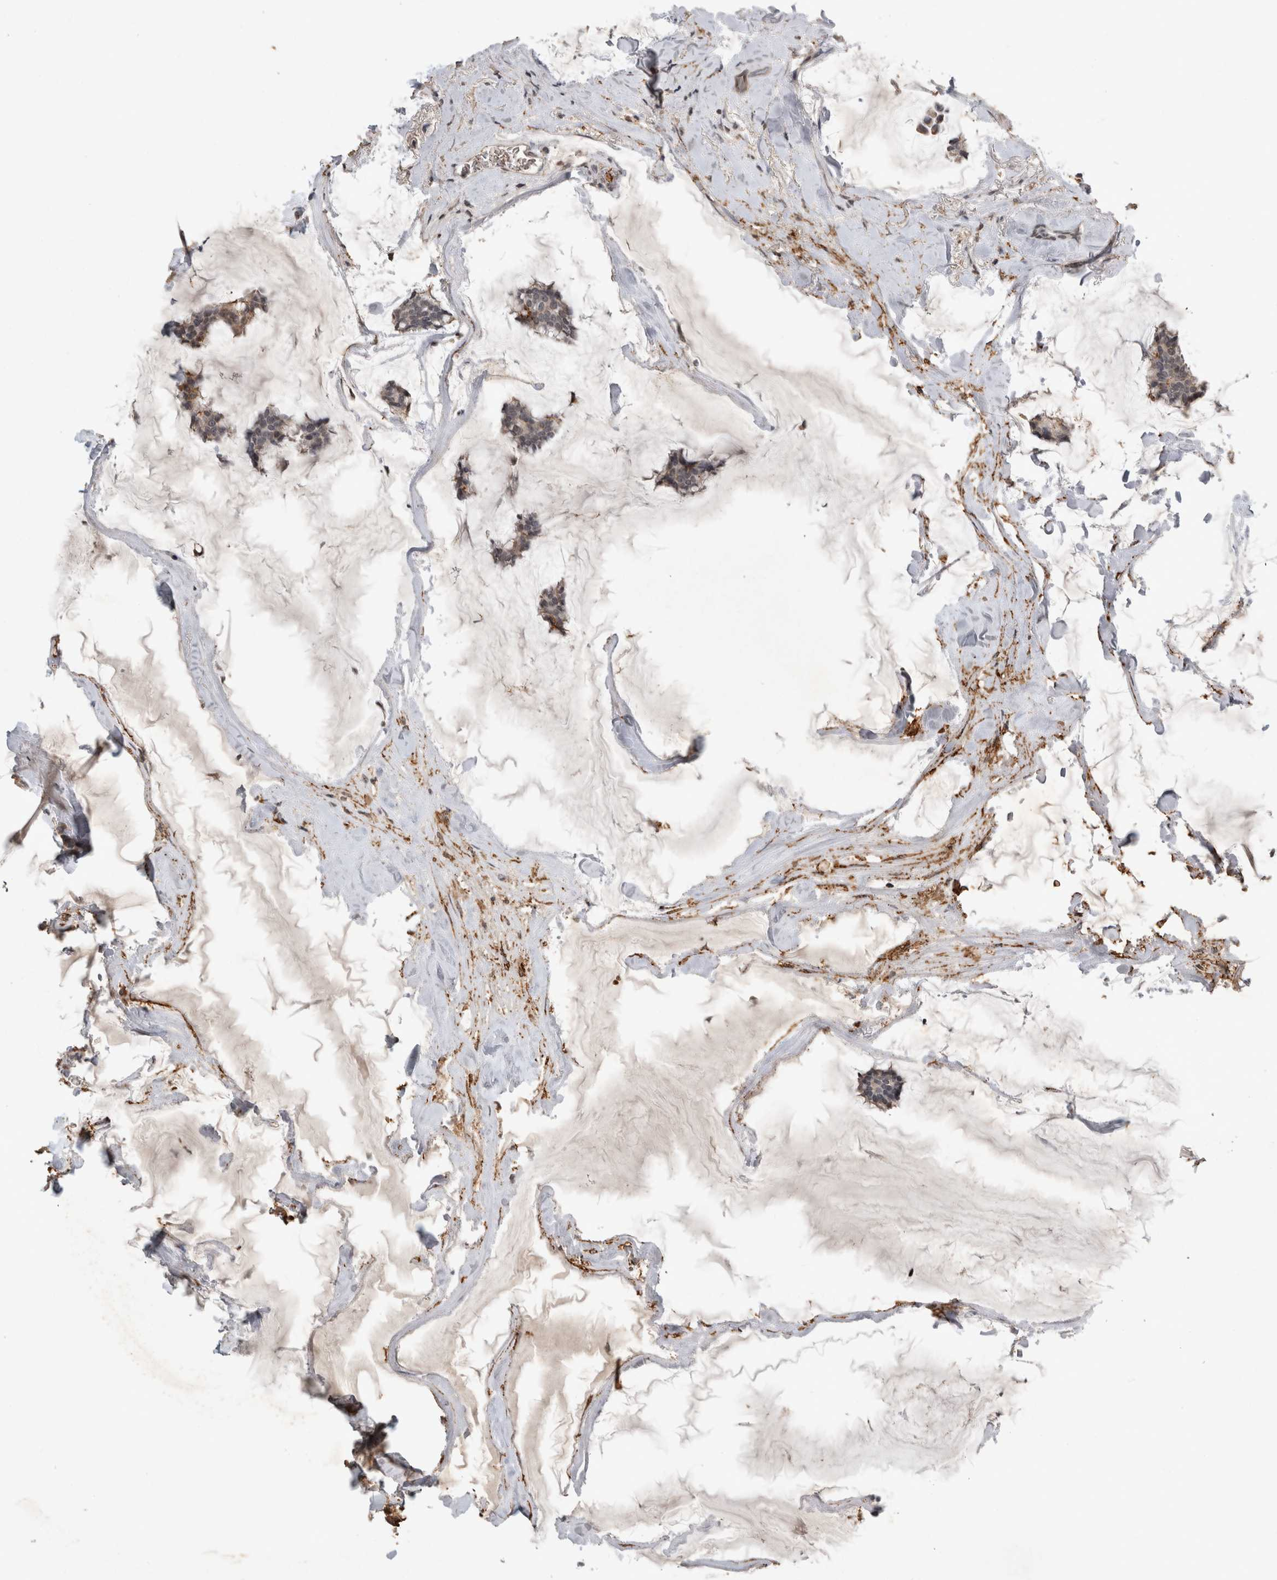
{"staining": {"intensity": "negative", "quantity": "none", "location": "none"}, "tissue": "breast cancer", "cell_type": "Tumor cells", "image_type": "cancer", "snomed": [{"axis": "morphology", "description": "Duct carcinoma"}, {"axis": "topography", "description": "Breast"}], "caption": "Tumor cells are negative for brown protein staining in breast cancer.", "gene": "HRK", "patient": {"sex": "female", "age": 93}}